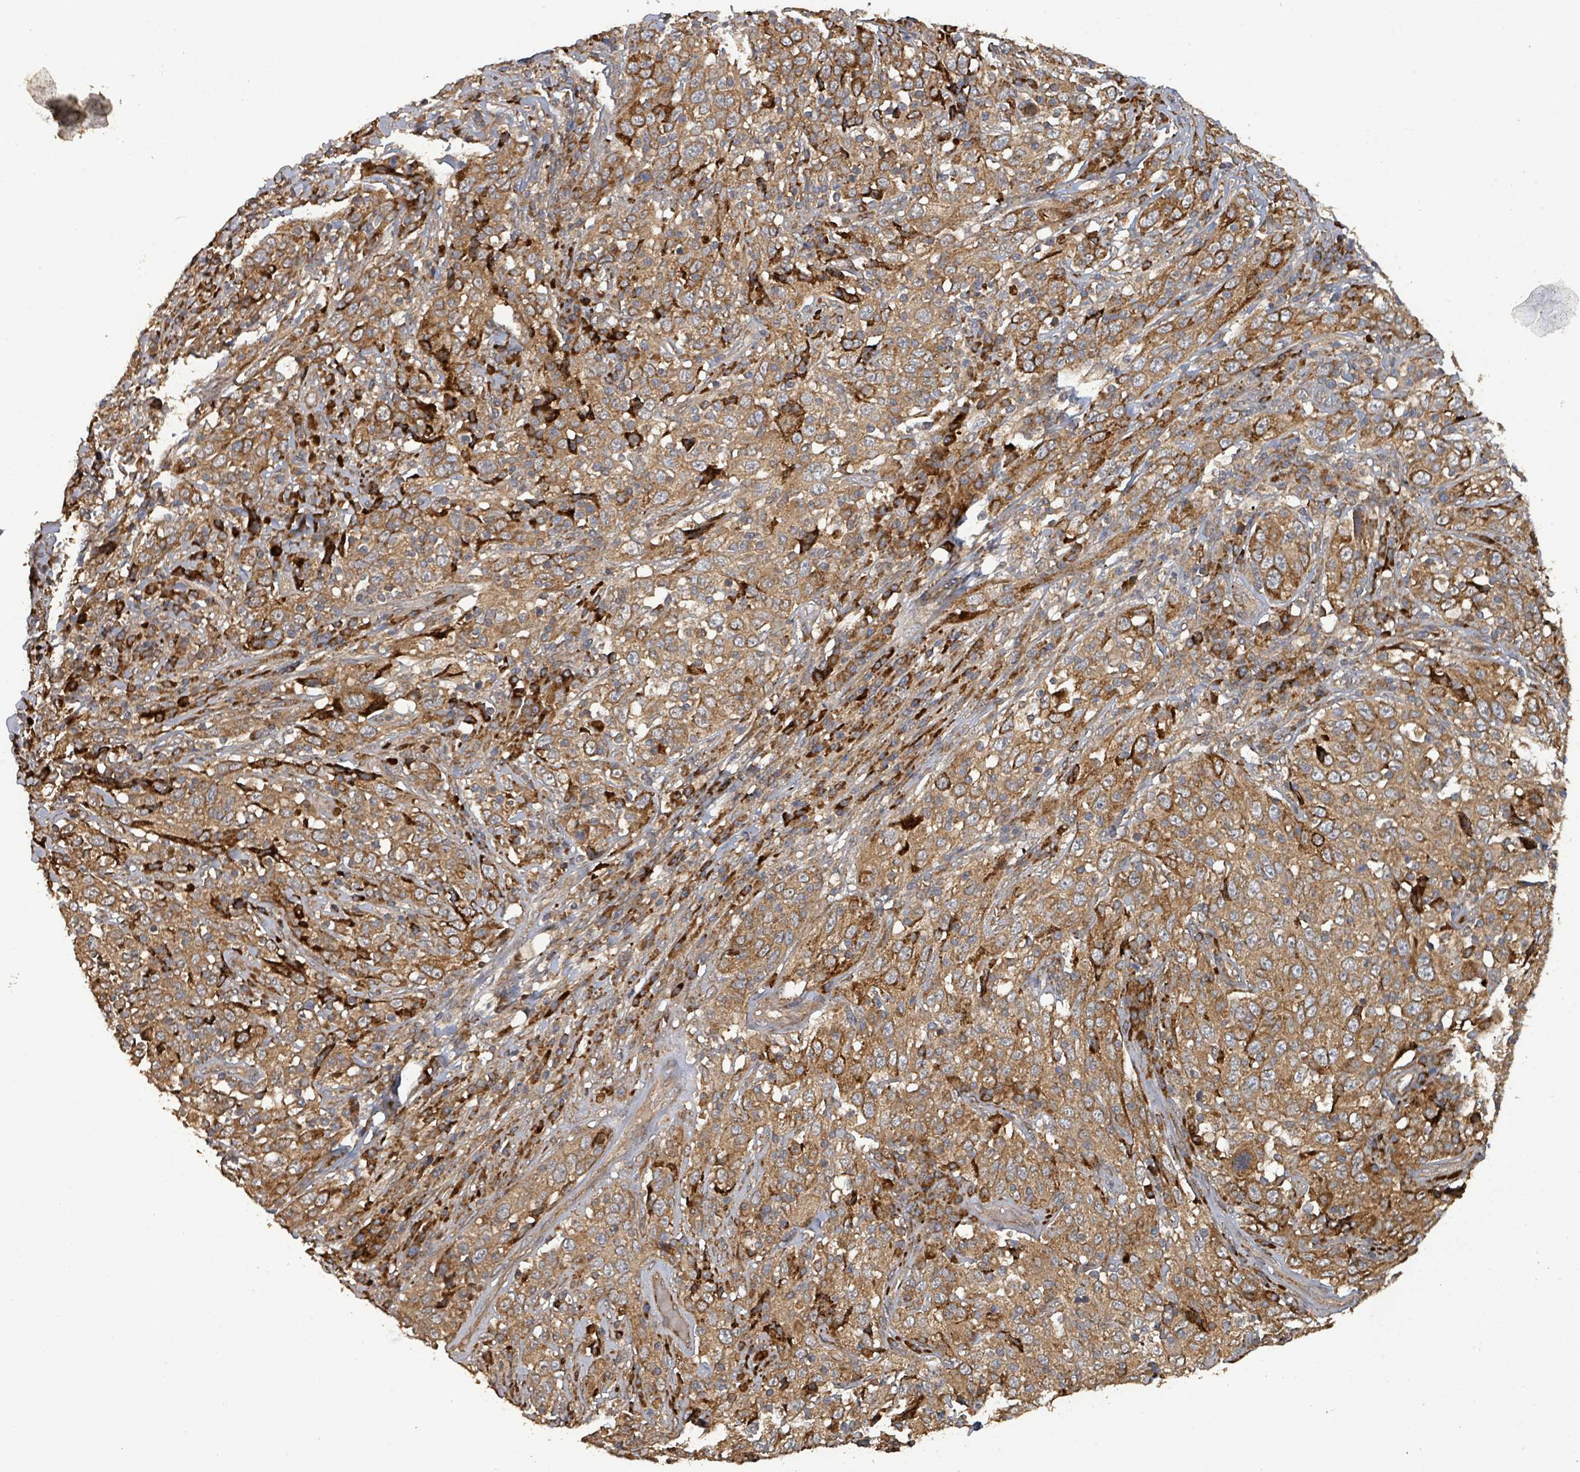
{"staining": {"intensity": "moderate", "quantity": ">75%", "location": "cytoplasmic/membranous"}, "tissue": "cervical cancer", "cell_type": "Tumor cells", "image_type": "cancer", "snomed": [{"axis": "morphology", "description": "Squamous cell carcinoma, NOS"}, {"axis": "topography", "description": "Cervix"}], "caption": "Human squamous cell carcinoma (cervical) stained for a protein (brown) exhibits moderate cytoplasmic/membranous positive positivity in approximately >75% of tumor cells.", "gene": "STARD4", "patient": {"sex": "female", "age": 46}}